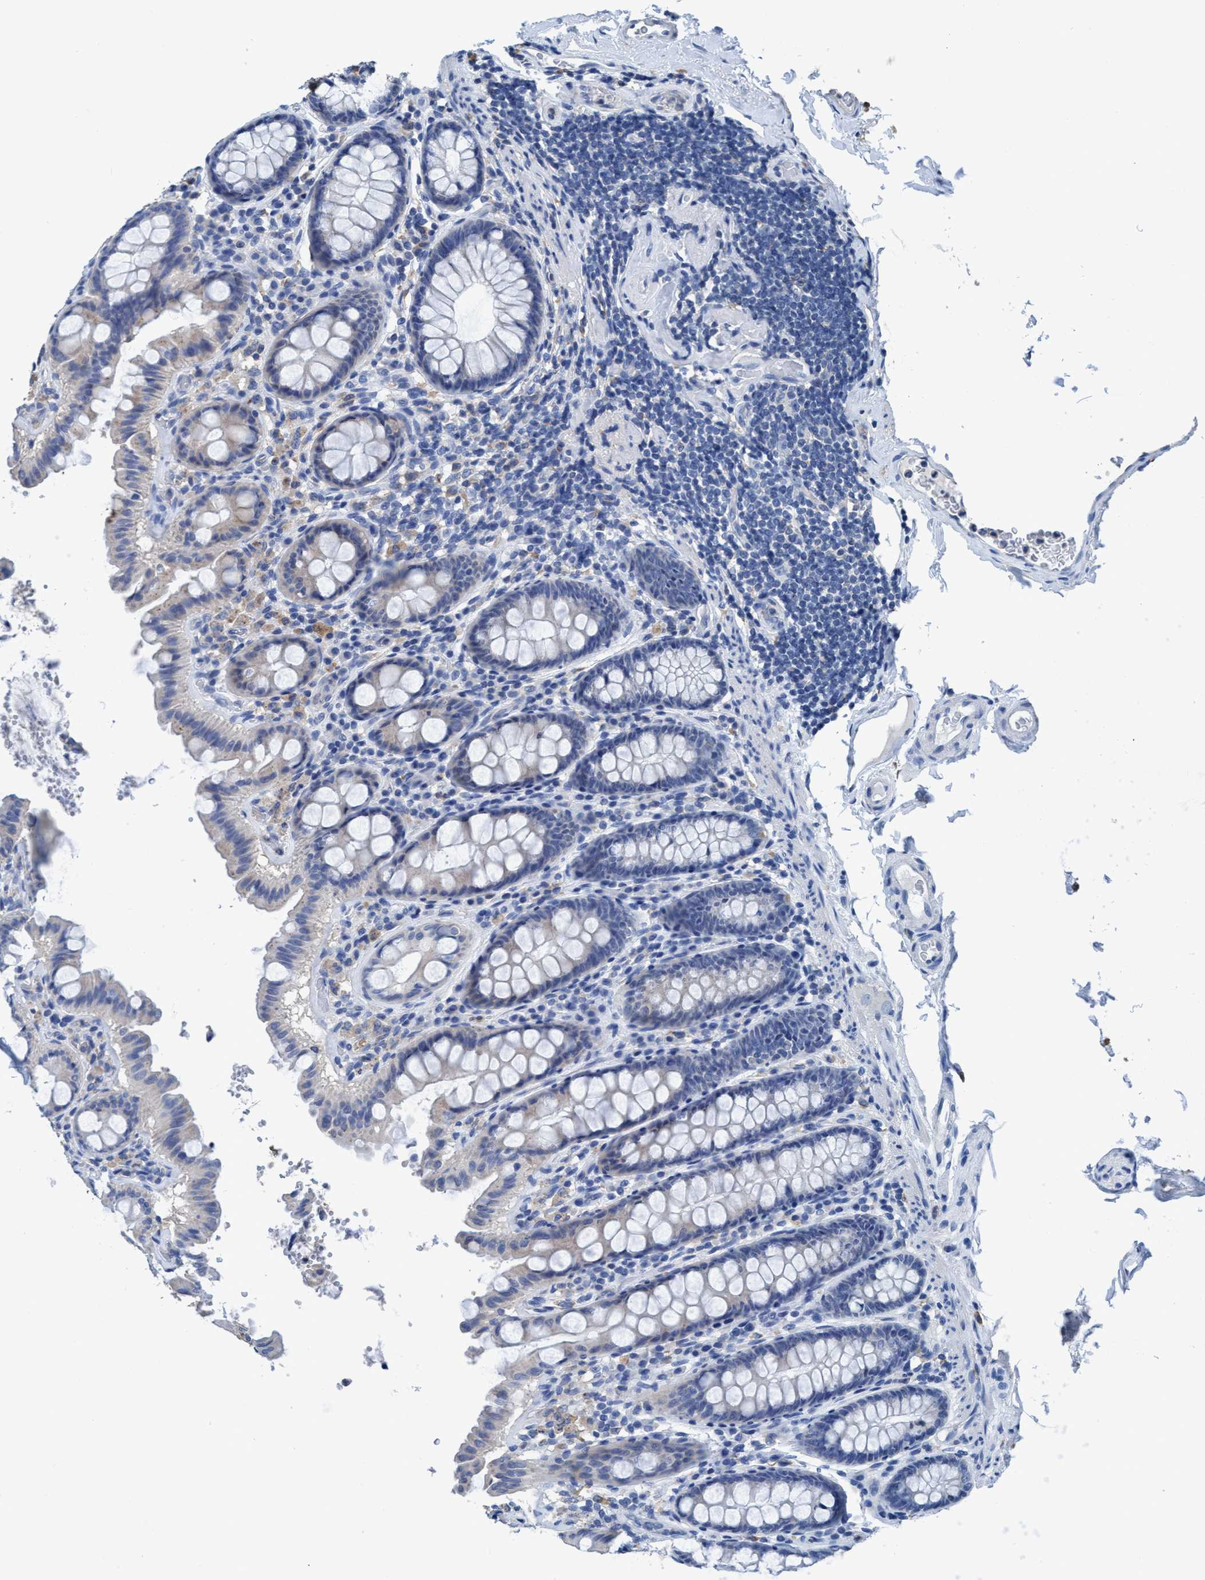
{"staining": {"intensity": "negative", "quantity": "none", "location": "none"}, "tissue": "colon", "cell_type": "Endothelial cells", "image_type": "normal", "snomed": [{"axis": "morphology", "description": "Normal tissue, NOS"}, {"axis": "topography", "description": "Colon"}, {"axis": "topography", "description": "Peripheral nerve tissue"}], "caption": "A micrograph of colon stained for a protein reveals no brown staining in endothelial cells. (DAB immunohistochemistry with hematoxylin counter stain).", "gene": "DNAI1", "patient": {"sex": "female", "age": 61}}